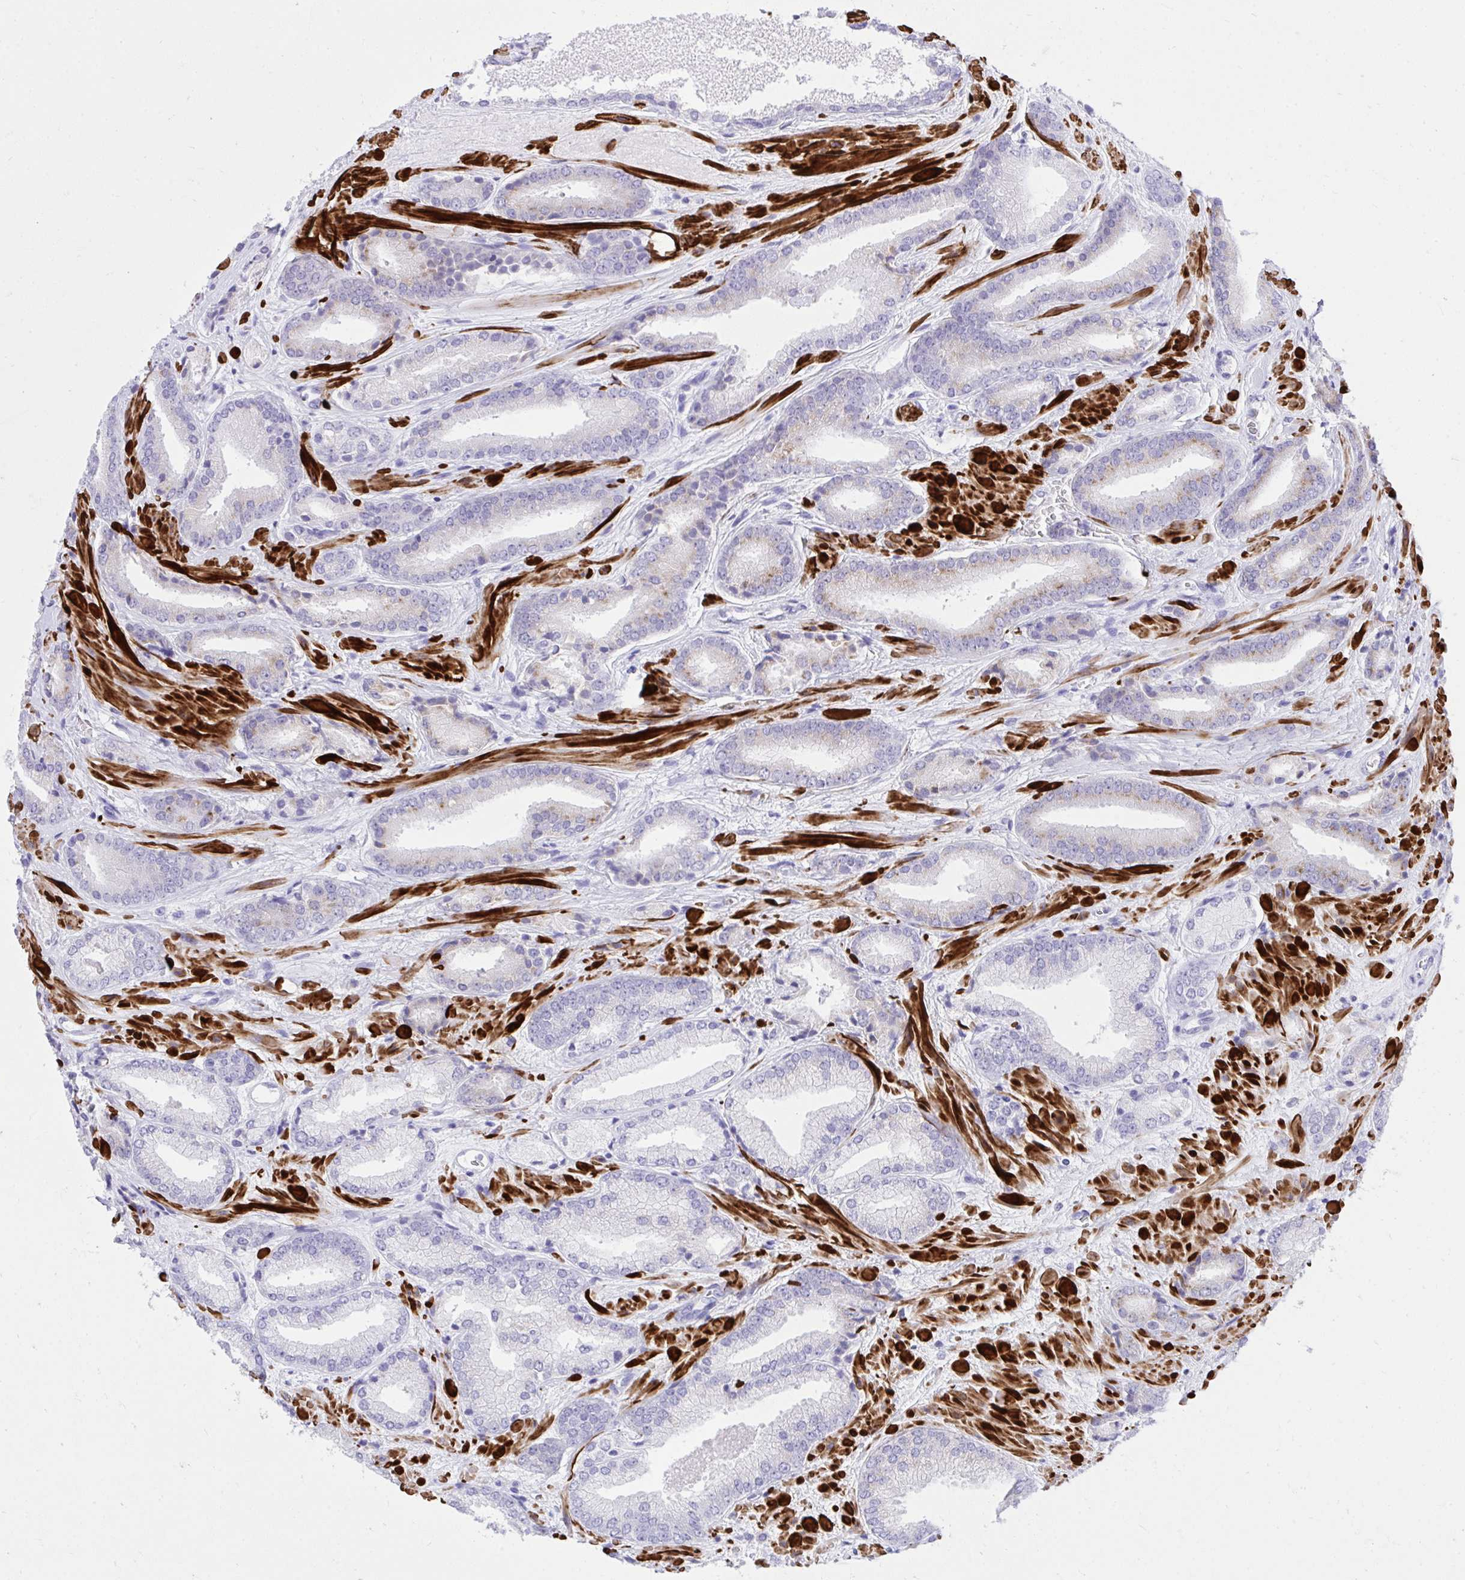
{"staining": {"intensity": "weak", "quantity": "<25%", "location": "cytoplasmic/membranous"}, "tissue": "prostate cancer", "cell_type": "Tumor cells", "image_type": "cancer", "snomed": [{"axis": "morphology", "description": "Adenocarcinoma, High grade"}, {"axis": "topography", "description": "Prostate"}], "caption": "Tumor cells show no significant expression in prostate cancer. (DAB immunohistochemistry (IHC) with hematoxylin counter stain).", "gene": "KCNN4", "patient": {"sex": "male", "age": 56}}